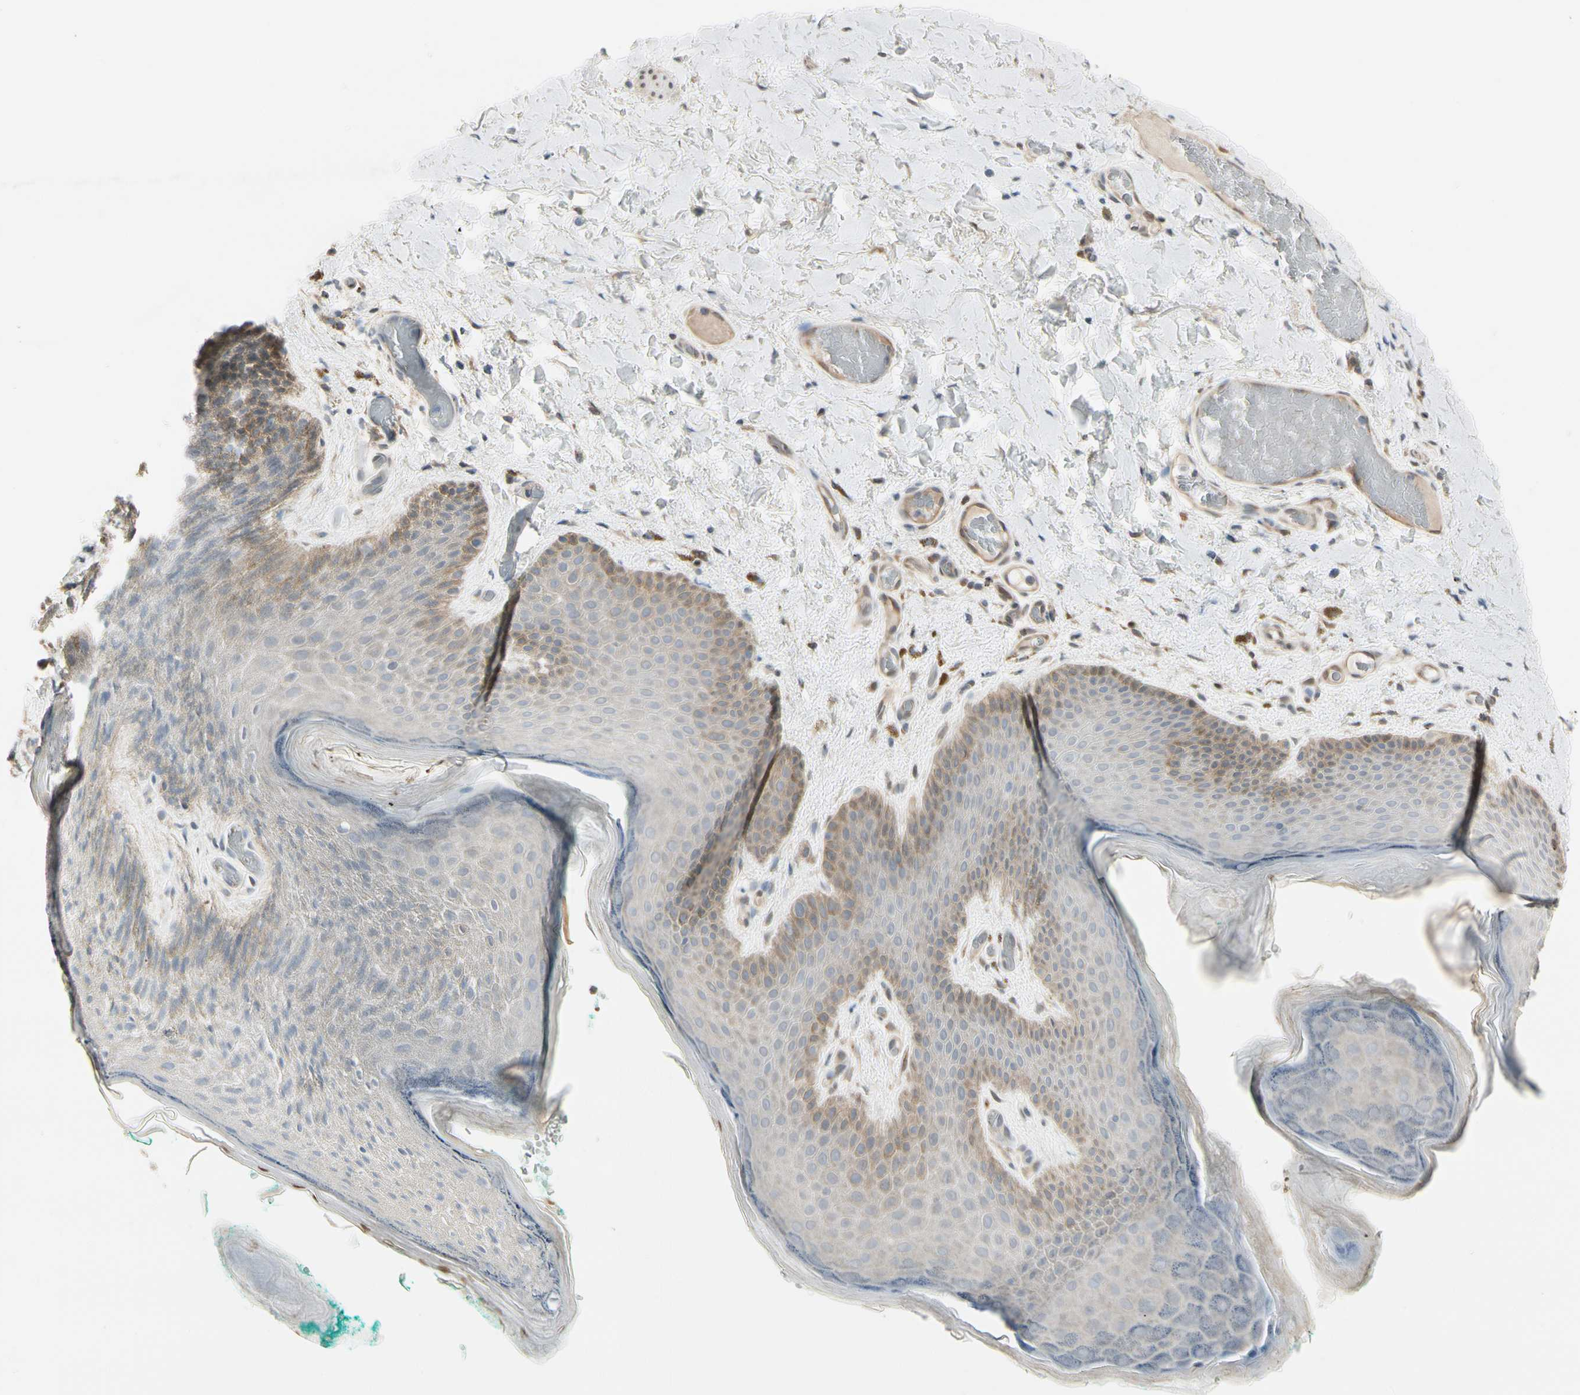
{"staining": {"intensity": "moderate", "quantity": "25%-75%", "location": "cytoplasmic/membranous"}, "tissue": "skin", "cell_type": "Epidermal cells", "image_type": "normal", "snomed": [{"axis": "morphology", "description": "Normal tissue, NOS"}, {"axis": "topography", "description": "Anal"}], "caption": "High-power microscopy captured an immunohistochemistry histopathology image of unremarkable skin, revealing moderate cytoplasmic/membranous expression in about 25%-75% of epidermal cells. The protein of interest is stained brown, and the nuclei are stained in blue (DAB IHC with brightfield microscopy, high magnification).", "gene": "EVC", "patient": {"sex": "male", "age": 74}}